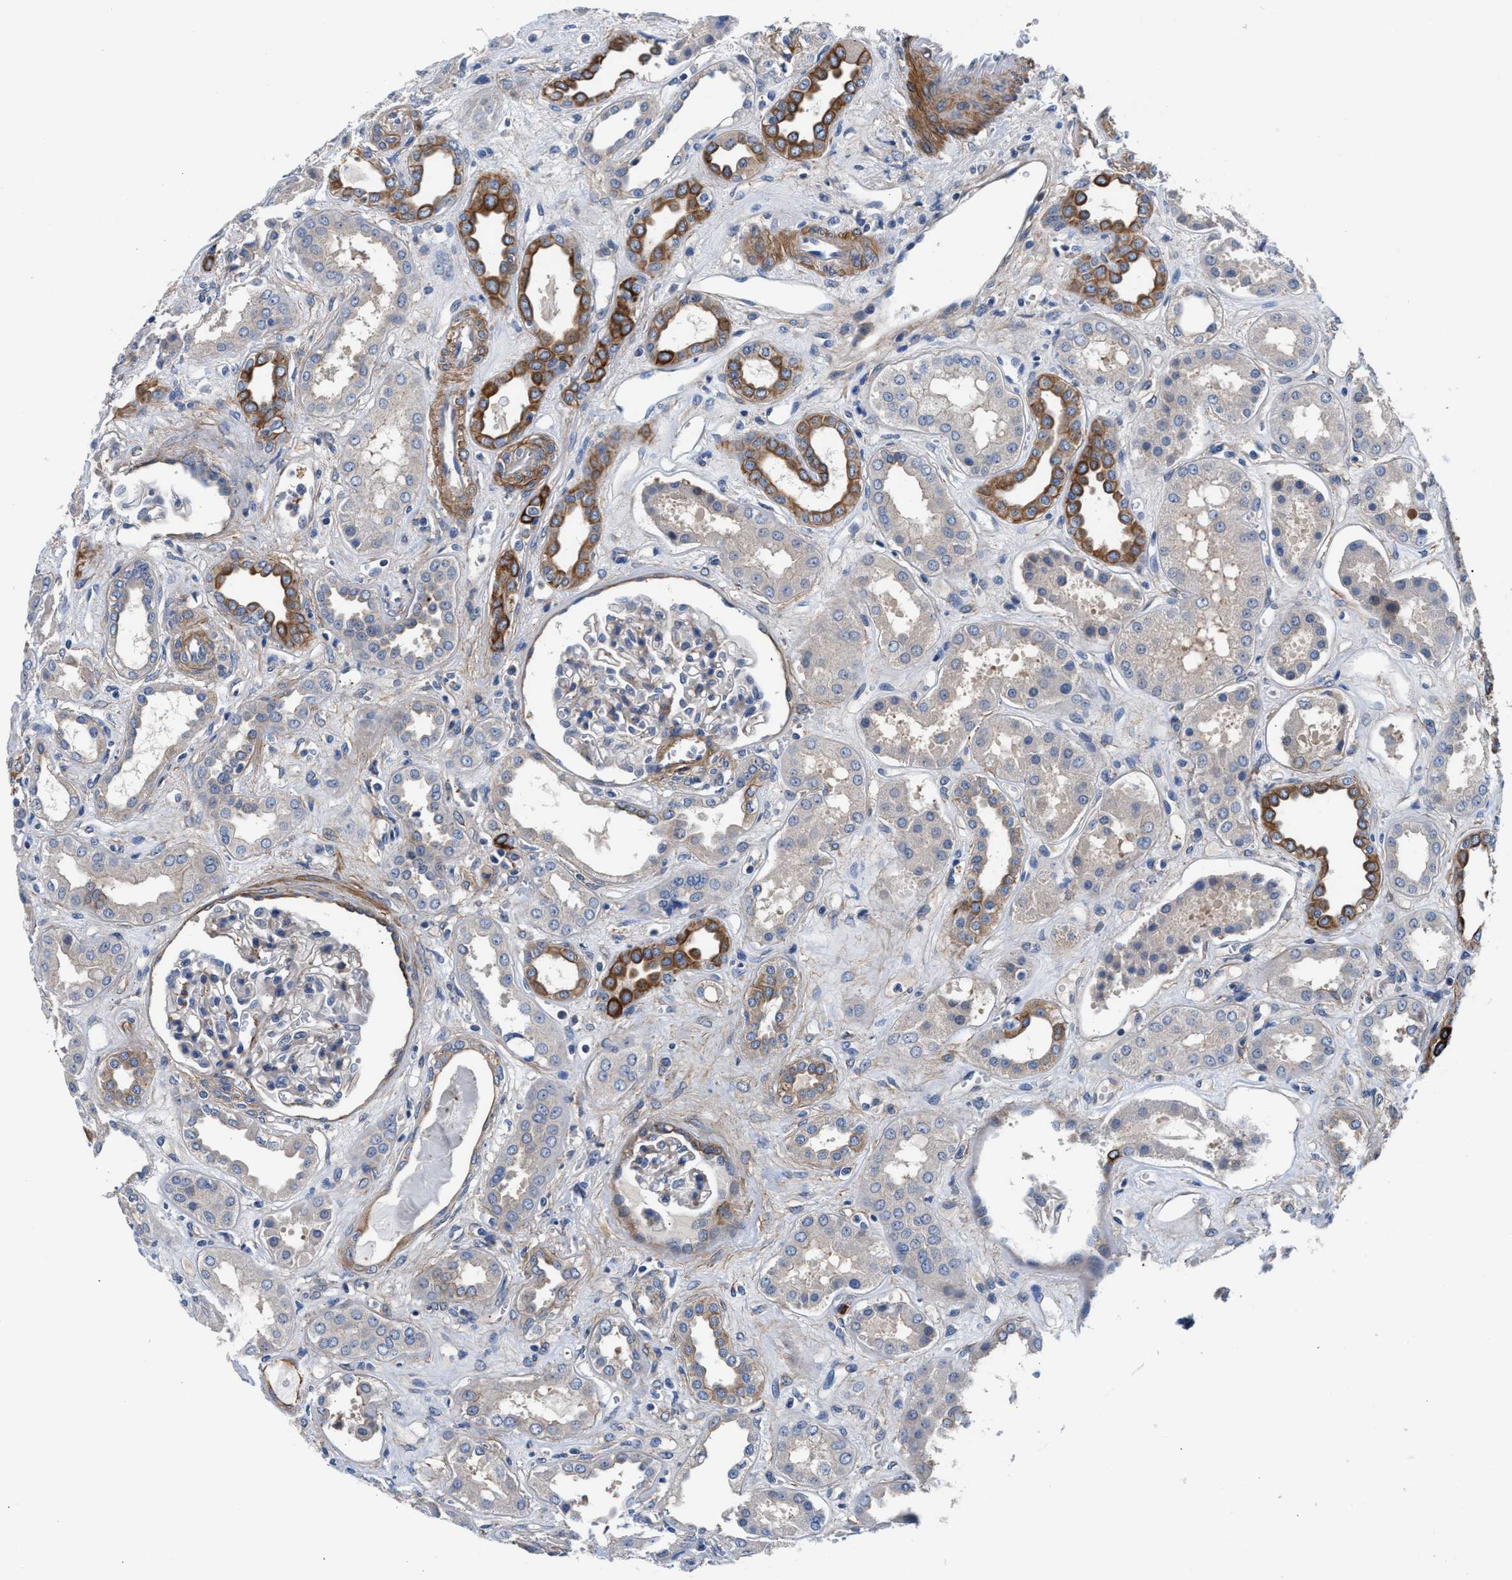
{"staining": {"intensity": "weak", "quantity": "<25%", "location": "cytoplasmic/membranous"}, "tissue": "kidney", "cell_type": "Cells in glomeruli", "image_type": "normal", "snomed": [{"axis": "morphology", "description": "Normal tissue, NOS"}, {"axis": "topography", "description": "Kidney"}], "caption": "Photomicrograph shows no protein expression in cells in glomeruli of unremarkable kidney.", "gene": "PARG", "patient": {"sex": "male", "age": 59}}